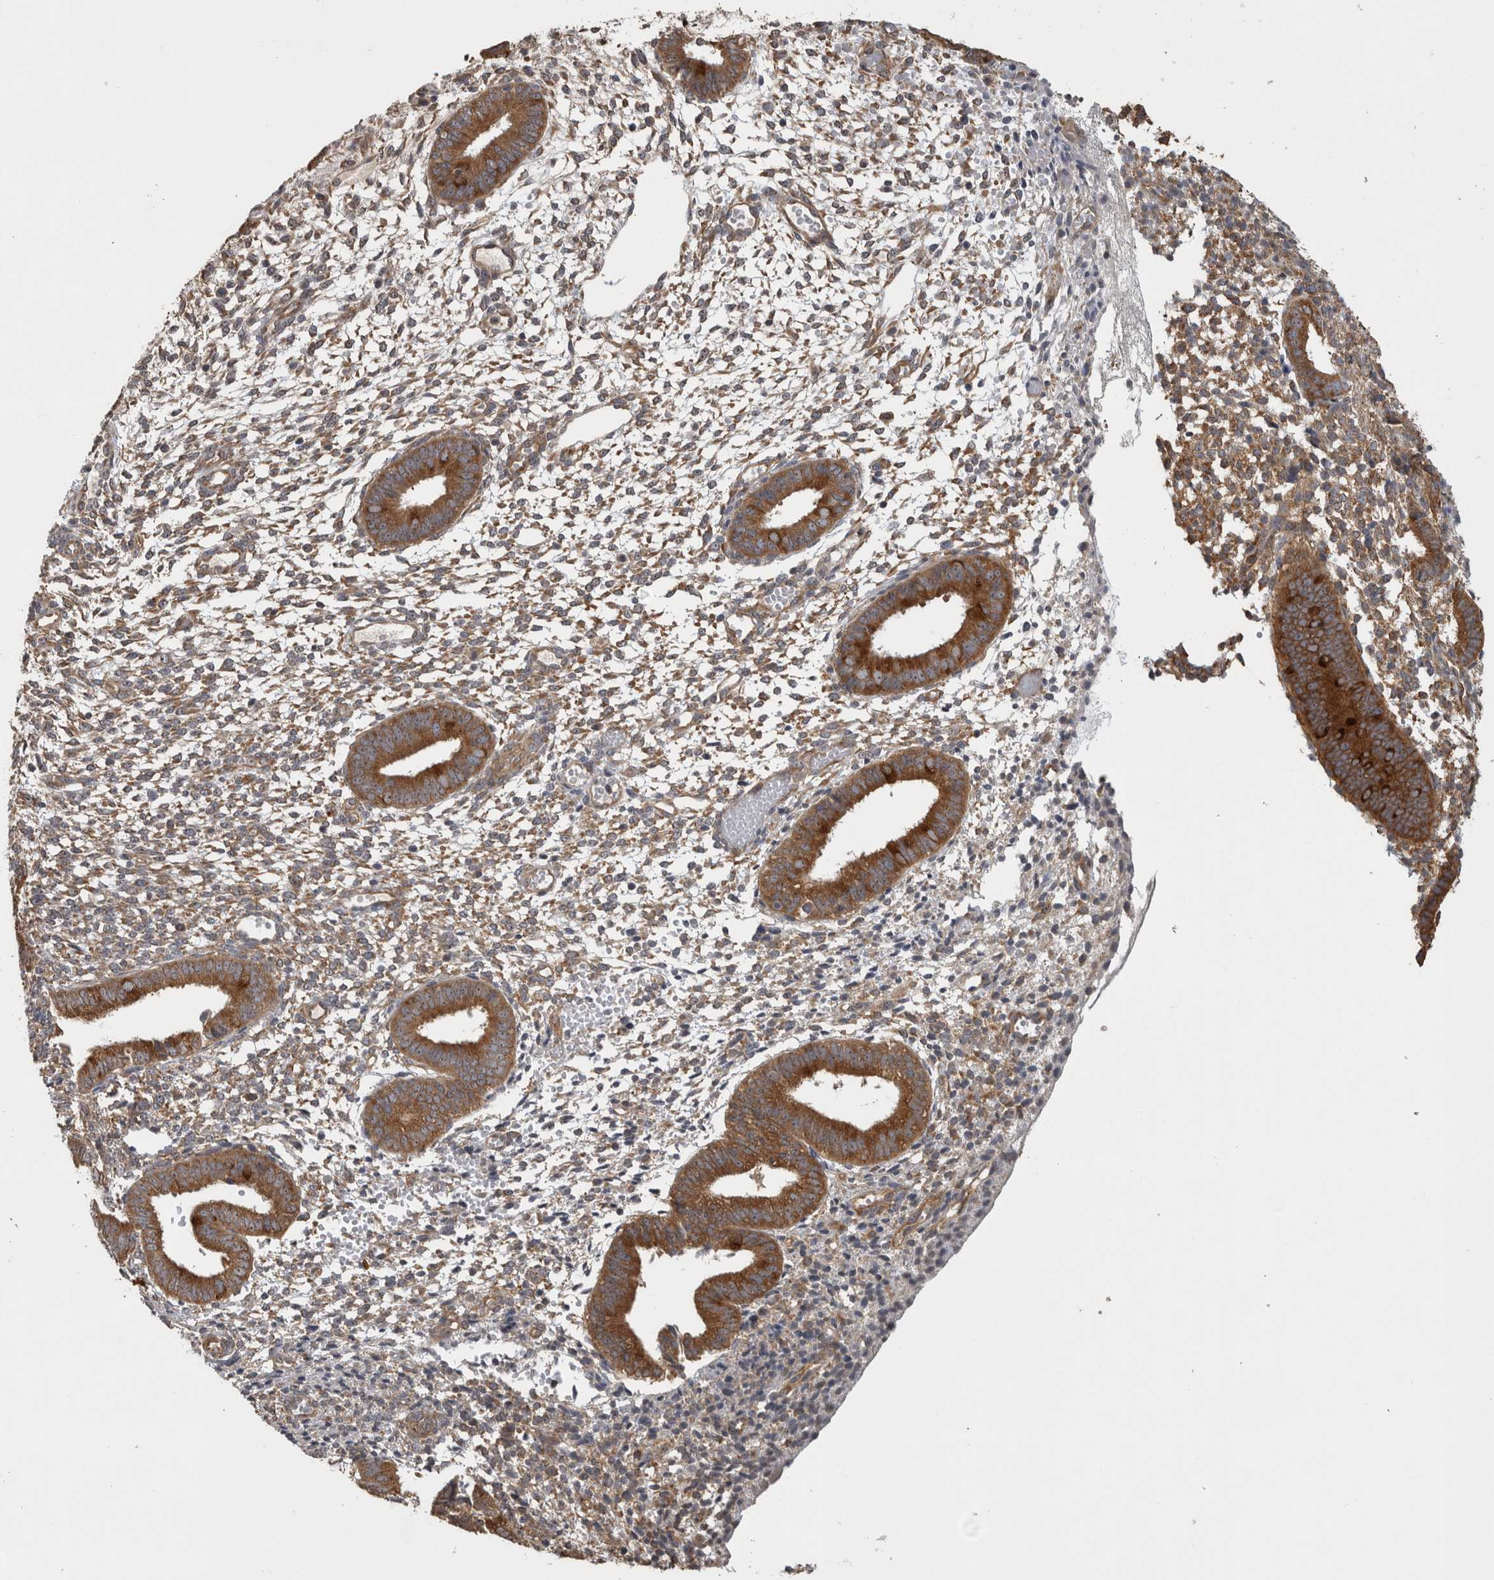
{"staining": {"intensity": "weak", "quantity": "25%-75%", "location": "cytoplasmic/membranous"}, "tissue": "endometrium", "cell_type": "Cells in endometrial stroma", "image_type": "normal", "snomed": [{"axis": "morphology", "description": "Normal tissue, NOS"}, {"axis": "topography", "description": "Endometrium"}], "caption": "An image of endometrium stained for a protein shows weak cytoplasmic/membranous brown staining in cells in endometrial stroma. (DAB (3,3'-diaminobenzidine) = brown stain, brightfield microscopy at high magnification).", "gene": "ATXN2", "patient": {"sex": "female", "age": 46}}